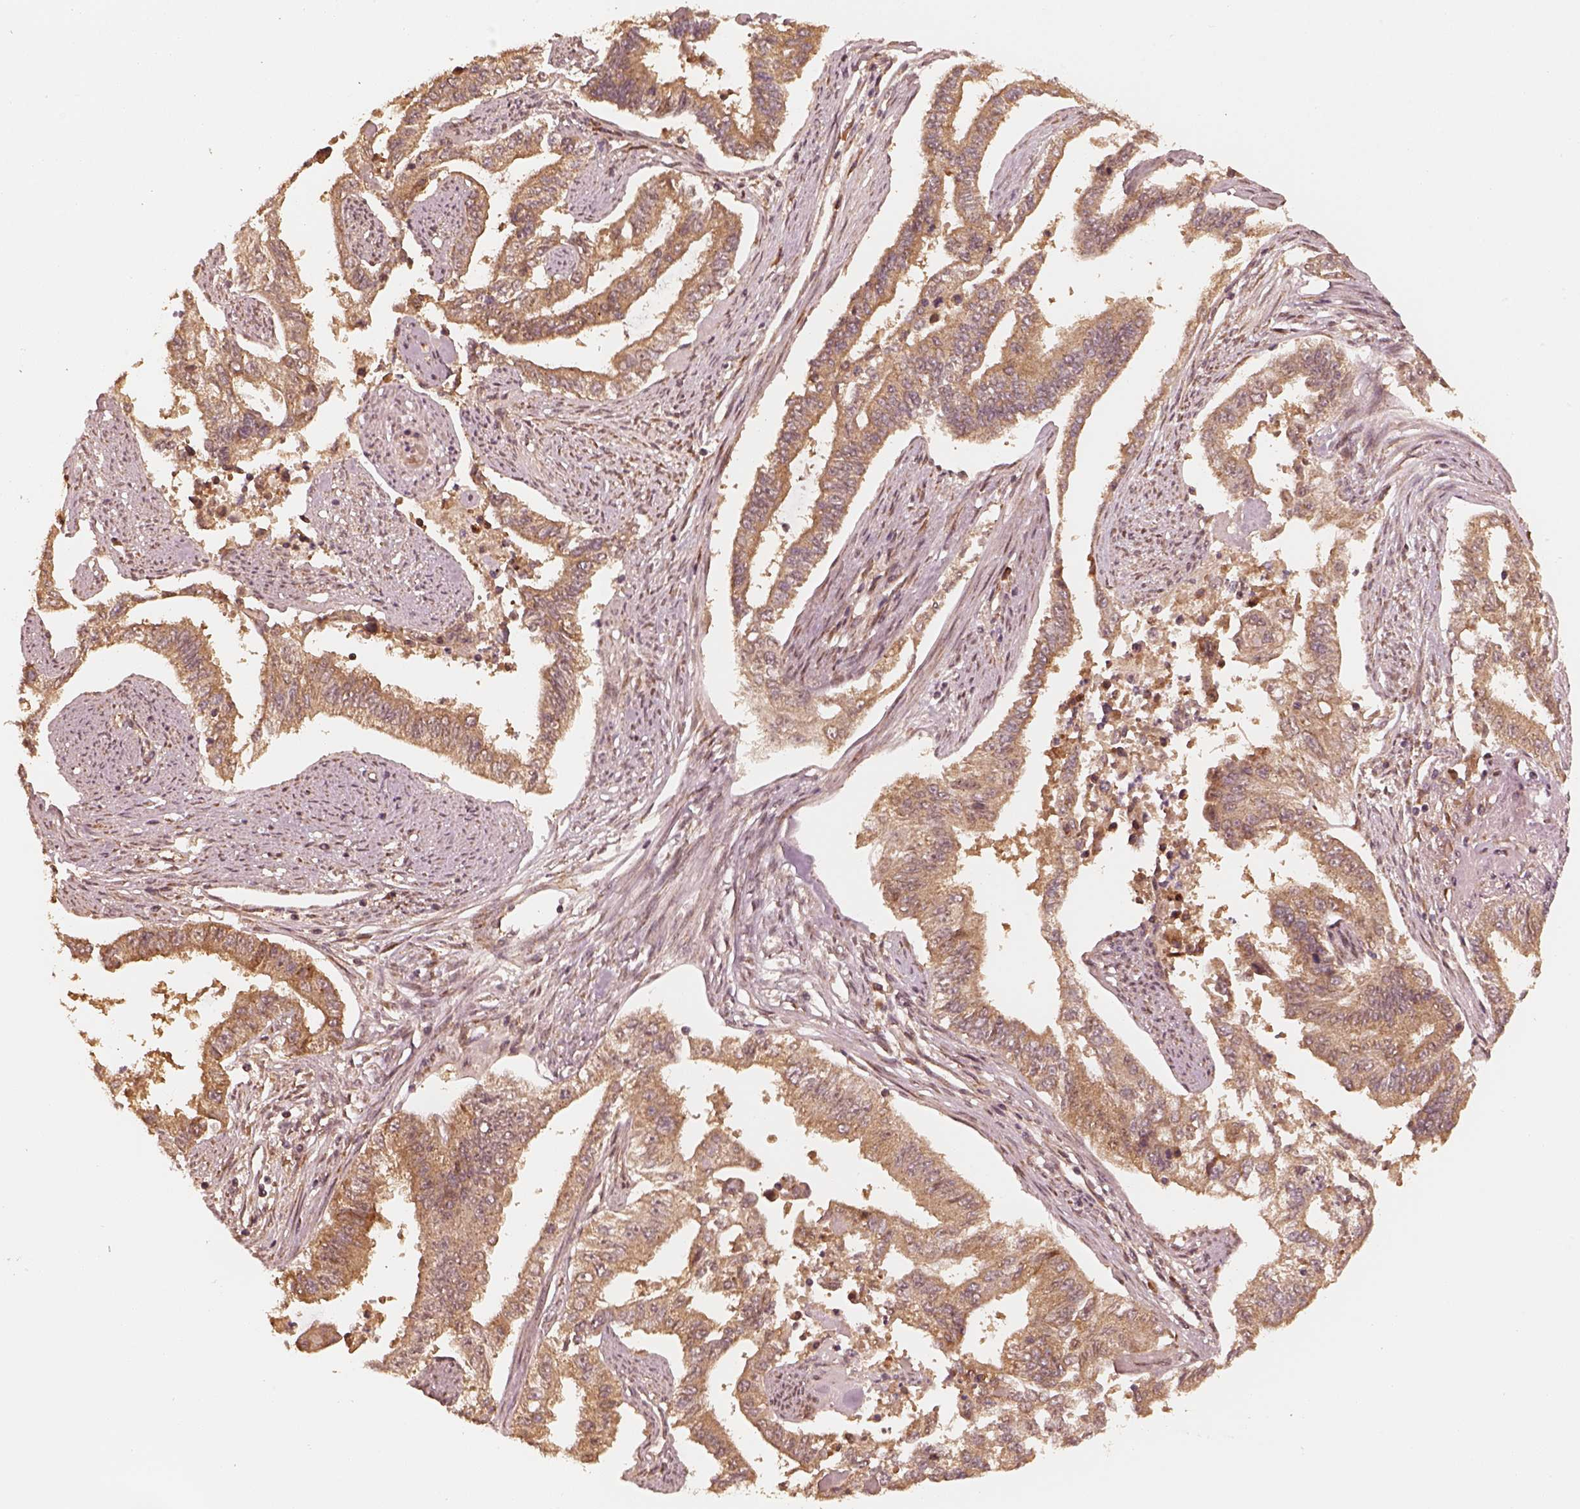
{"staining": {"intensity": "moderate", "quantity": ">75%", "location": "cytoplasmic/membranous"}, "tissue": "endometrial cancer", "cell_type": "Tumor cells", "image_type": "cancer", "snomed": [{"axis": "morphology", "description": "Adenocarcinoma, NOS"}, {"axis": "topography", "description": "Uterus"}], "caption": "Human endometrial cancer stained with a brown dye displays moderate cytoplasmic/membranous positive expression in about >75% of tumor cells.", "gene": "DNAJC25", "patient": {"sex": "female", "age": 59}}